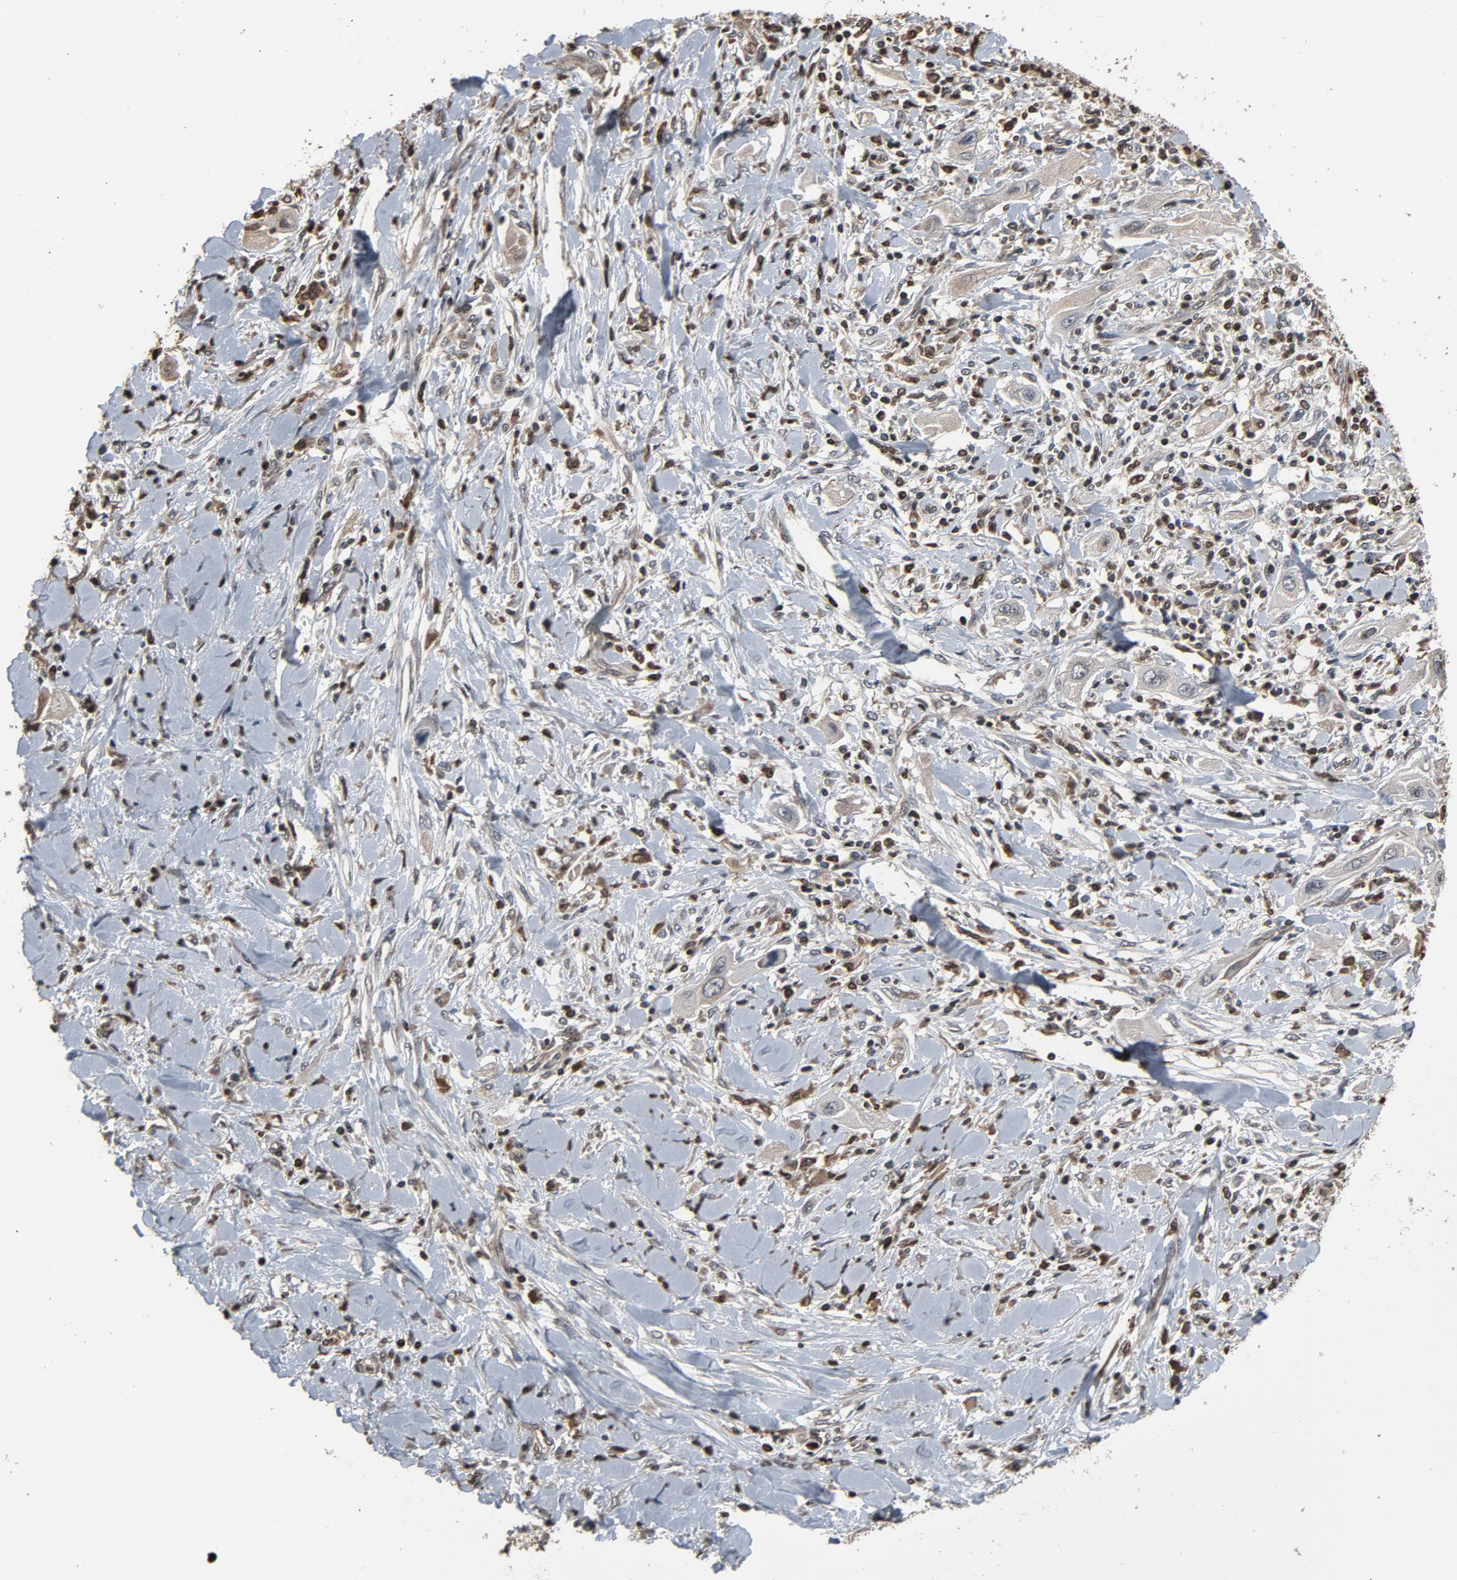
{"staining": {"intensity": "negative", "quantity": "none", "location": "none"}, "tissue": "lung cancer", "cell_type": "Tumor cells", "image_type": "cancer", "snomed": [{"axis": "morphology", "description": "Squamous cell carcinoma, NOS"}, {"axis": "topography", "description": "Lung"}], "caption": "Immunohistochemistry of lung cancer reveals no expression in tumor cells.", "gene": "UBE2D1", "patient": {"sex": "female", "age": 47}}